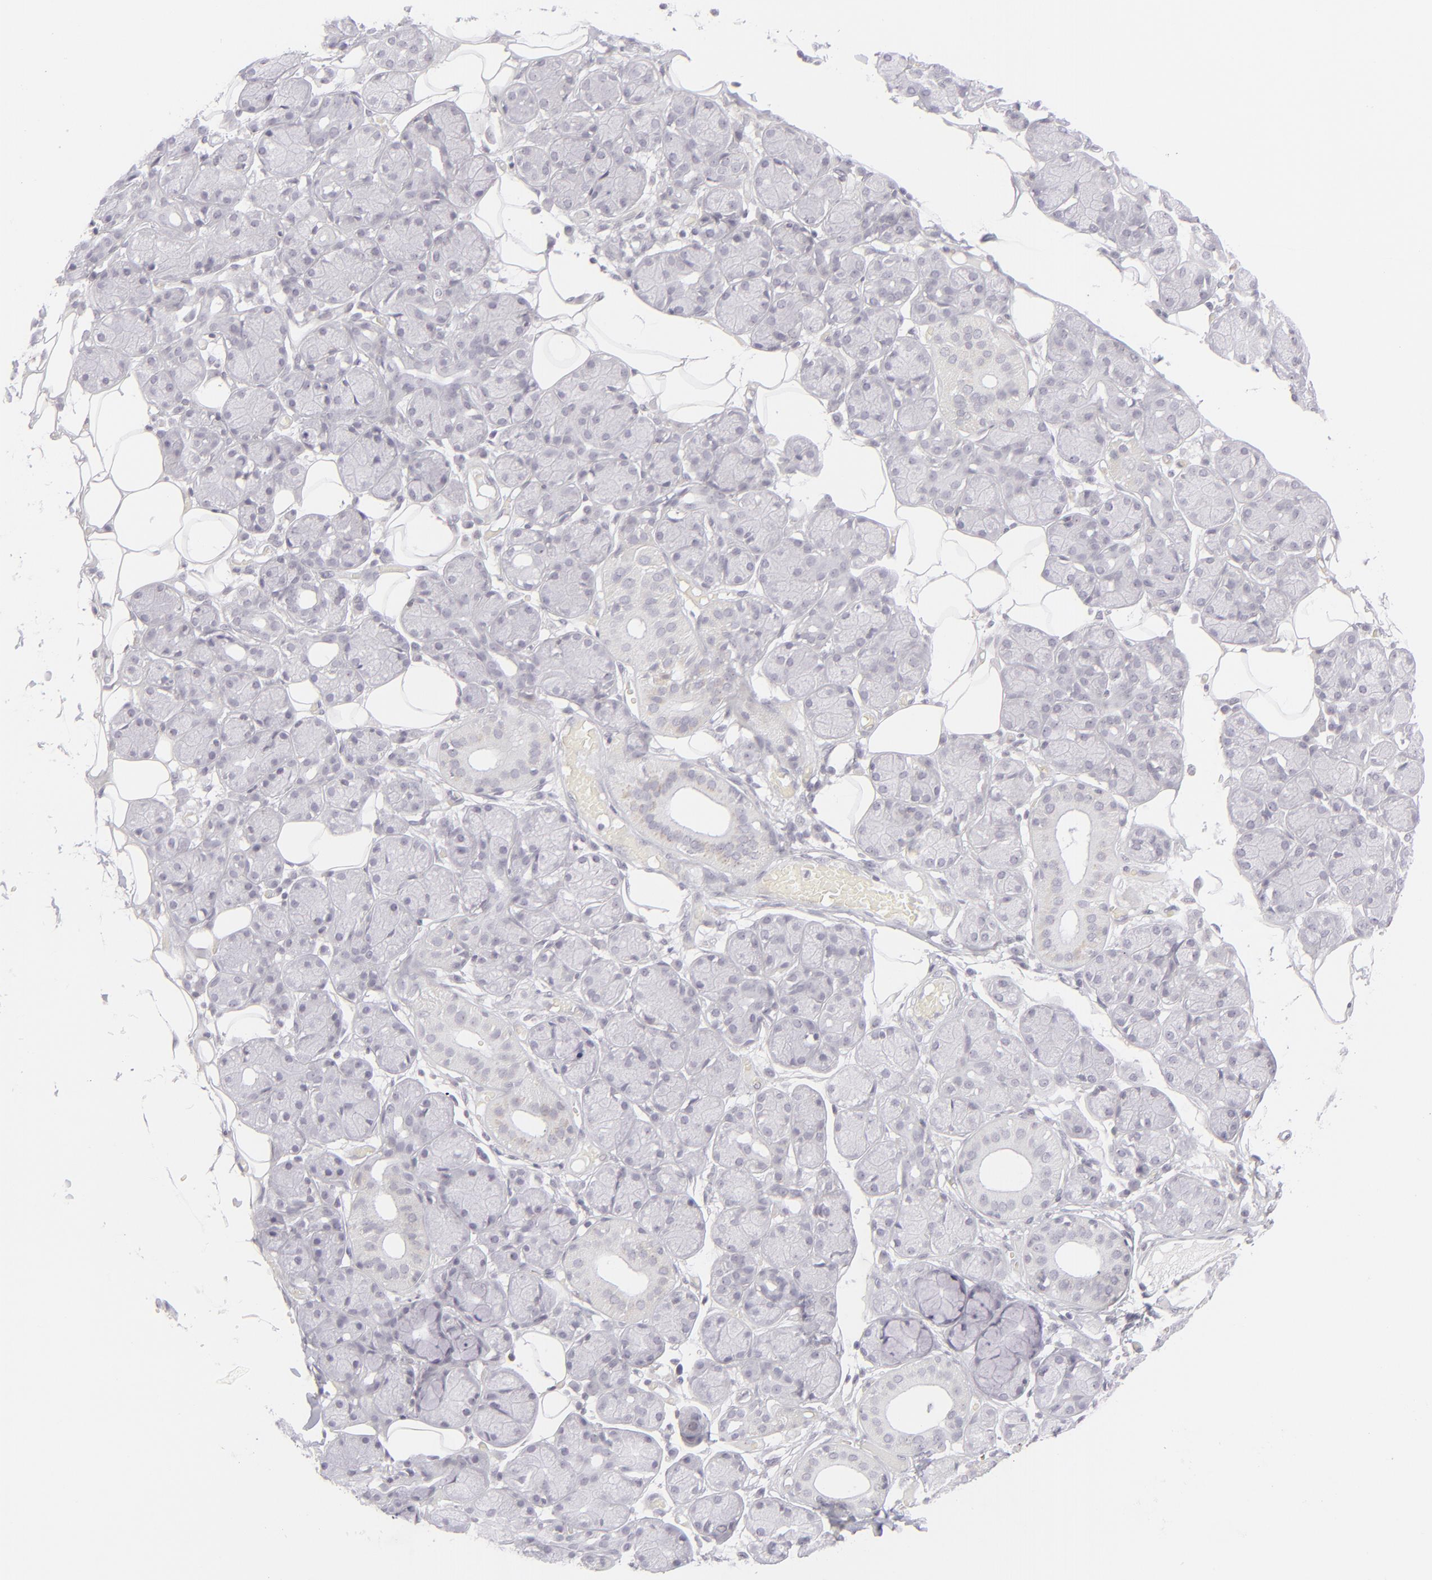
{"staining": {"intensity": "negative", "quantity": "none", "location": "none"}, "tissue": "salivary gland", "cell_type": "Glandular cells", "image_type": "normal", "snomed": [{"axis": "morphology", "description": "Normal tissue, NOS"}, {"axis": "topography", "description": "Salivary gland"}], "caption": "DAB immunohistochemical staining of benign salivary gland exhibits no significant staining in glandular cells.", "gene": "CD7", "patient": {"sex": "male", "age": 54}}